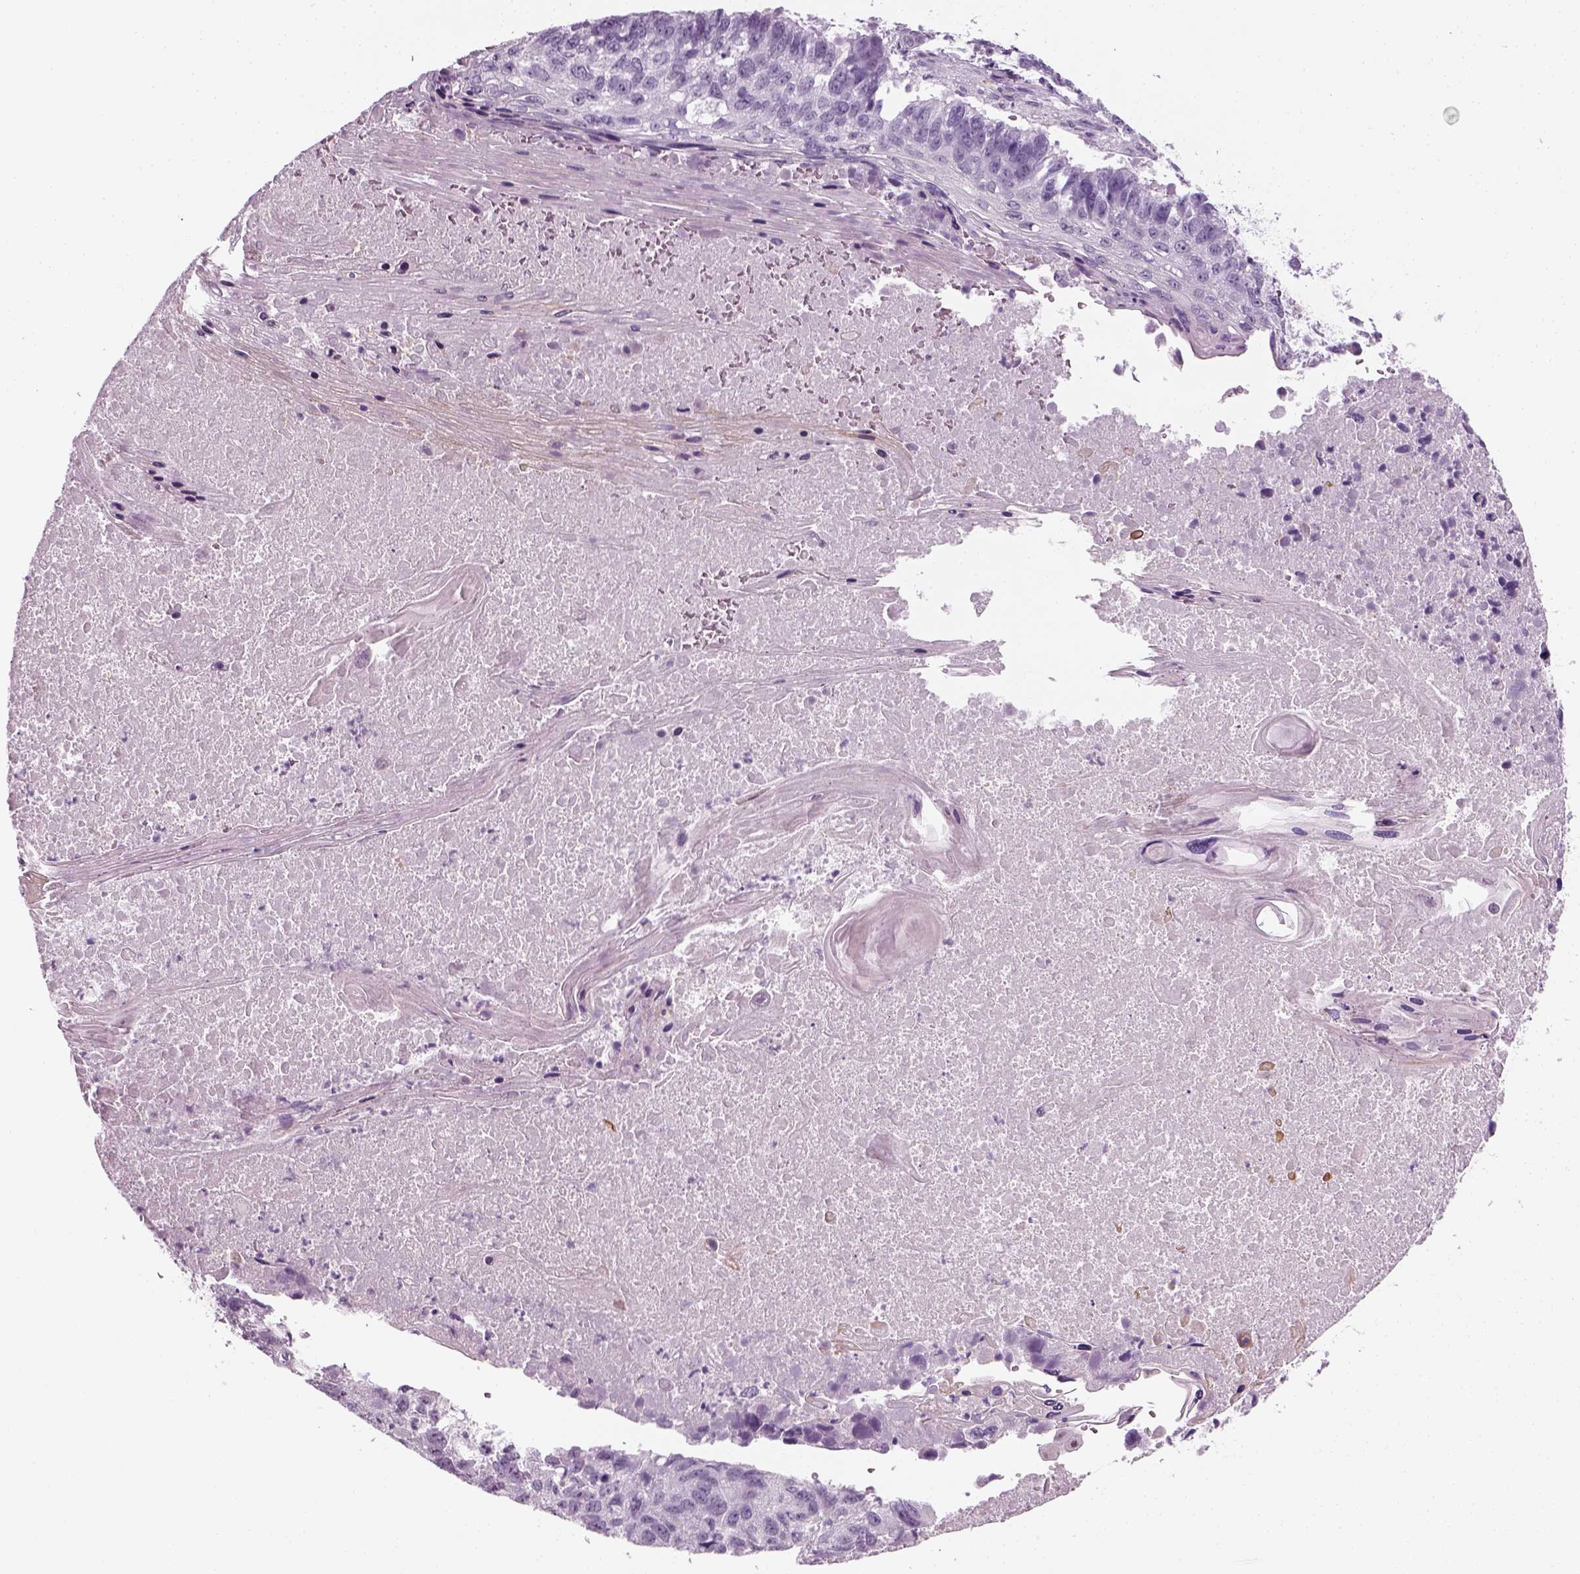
{"staining": {"intensity": "negative", "quantity": "none", "location": "none"}, "tissue": "lung cancer", "cell_type": "Tumor cells", "image_type": "cancer", "snomed": [{"axis": "morphology", "description": "Squamous cell carcinoma, NOS"}, {"axis": "topography", "description": "Lung"}], "caption": "DAB immunohistochemical staining of lung cancer (squamous cell carcinoma) reveals no significant positivity in tumor cells.", "gene": "KRT75", "patient": {"sex": "male", "age": 73}}